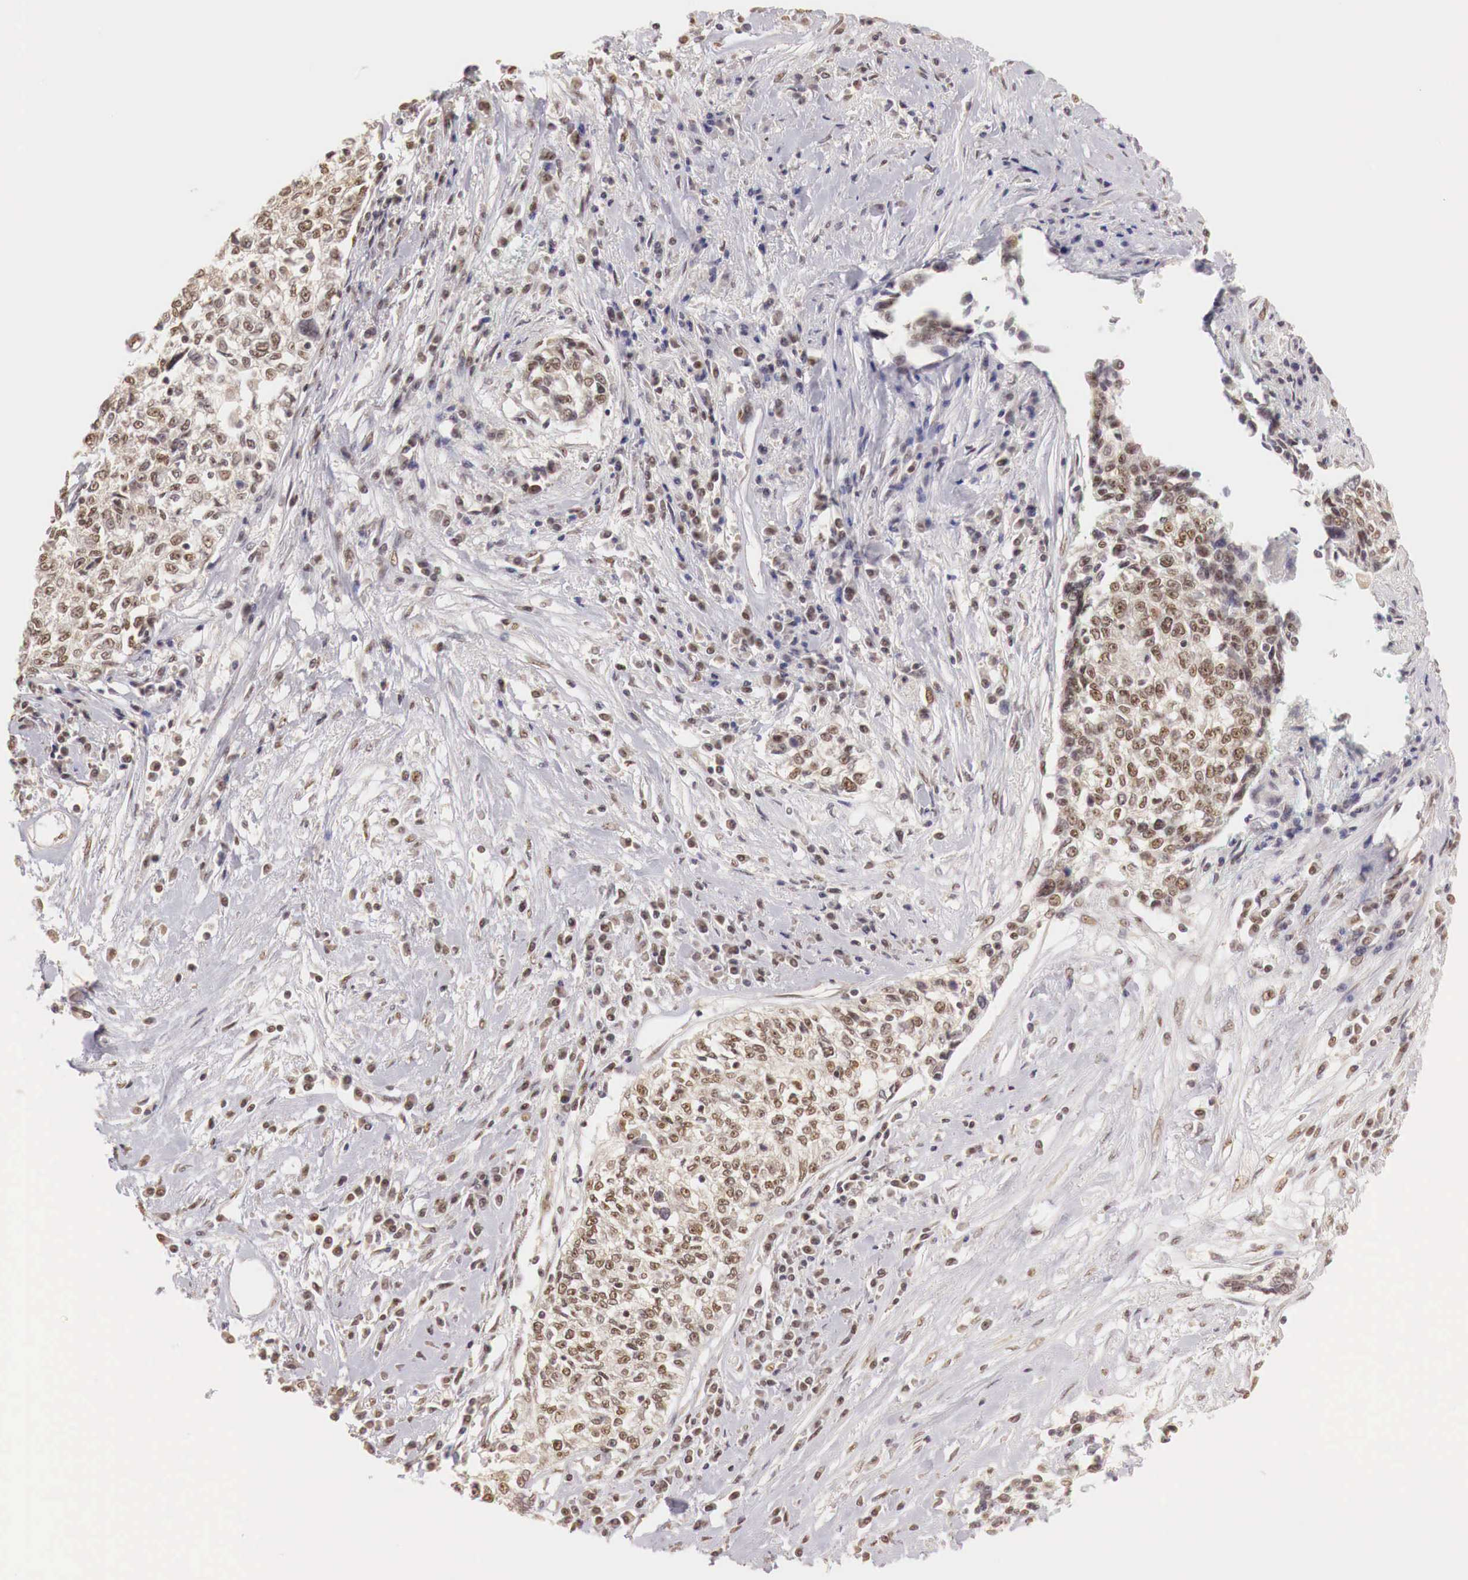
{"staining": {"intensity": "weak", "quantity": ">75%", "location": "cytoplasmic/membranous,nuclear"}, "tissue": "cervical cancer", "cell_type": "Tumor cells", "image_type": "cancer", "snomed": [{"axis": "morphology", "description": "Squamous cell carcinoma, NOS"}, {"axis": "topography", "description": "Cervix"}], "caption": "A low amount of weak cytoplasmic/membranous and nuclear positivity is identified in about >75% of tumor cells in cervical cancer tissue.", "gene": "GPKOW", "patient": {"sex": "female", "age": 57}}